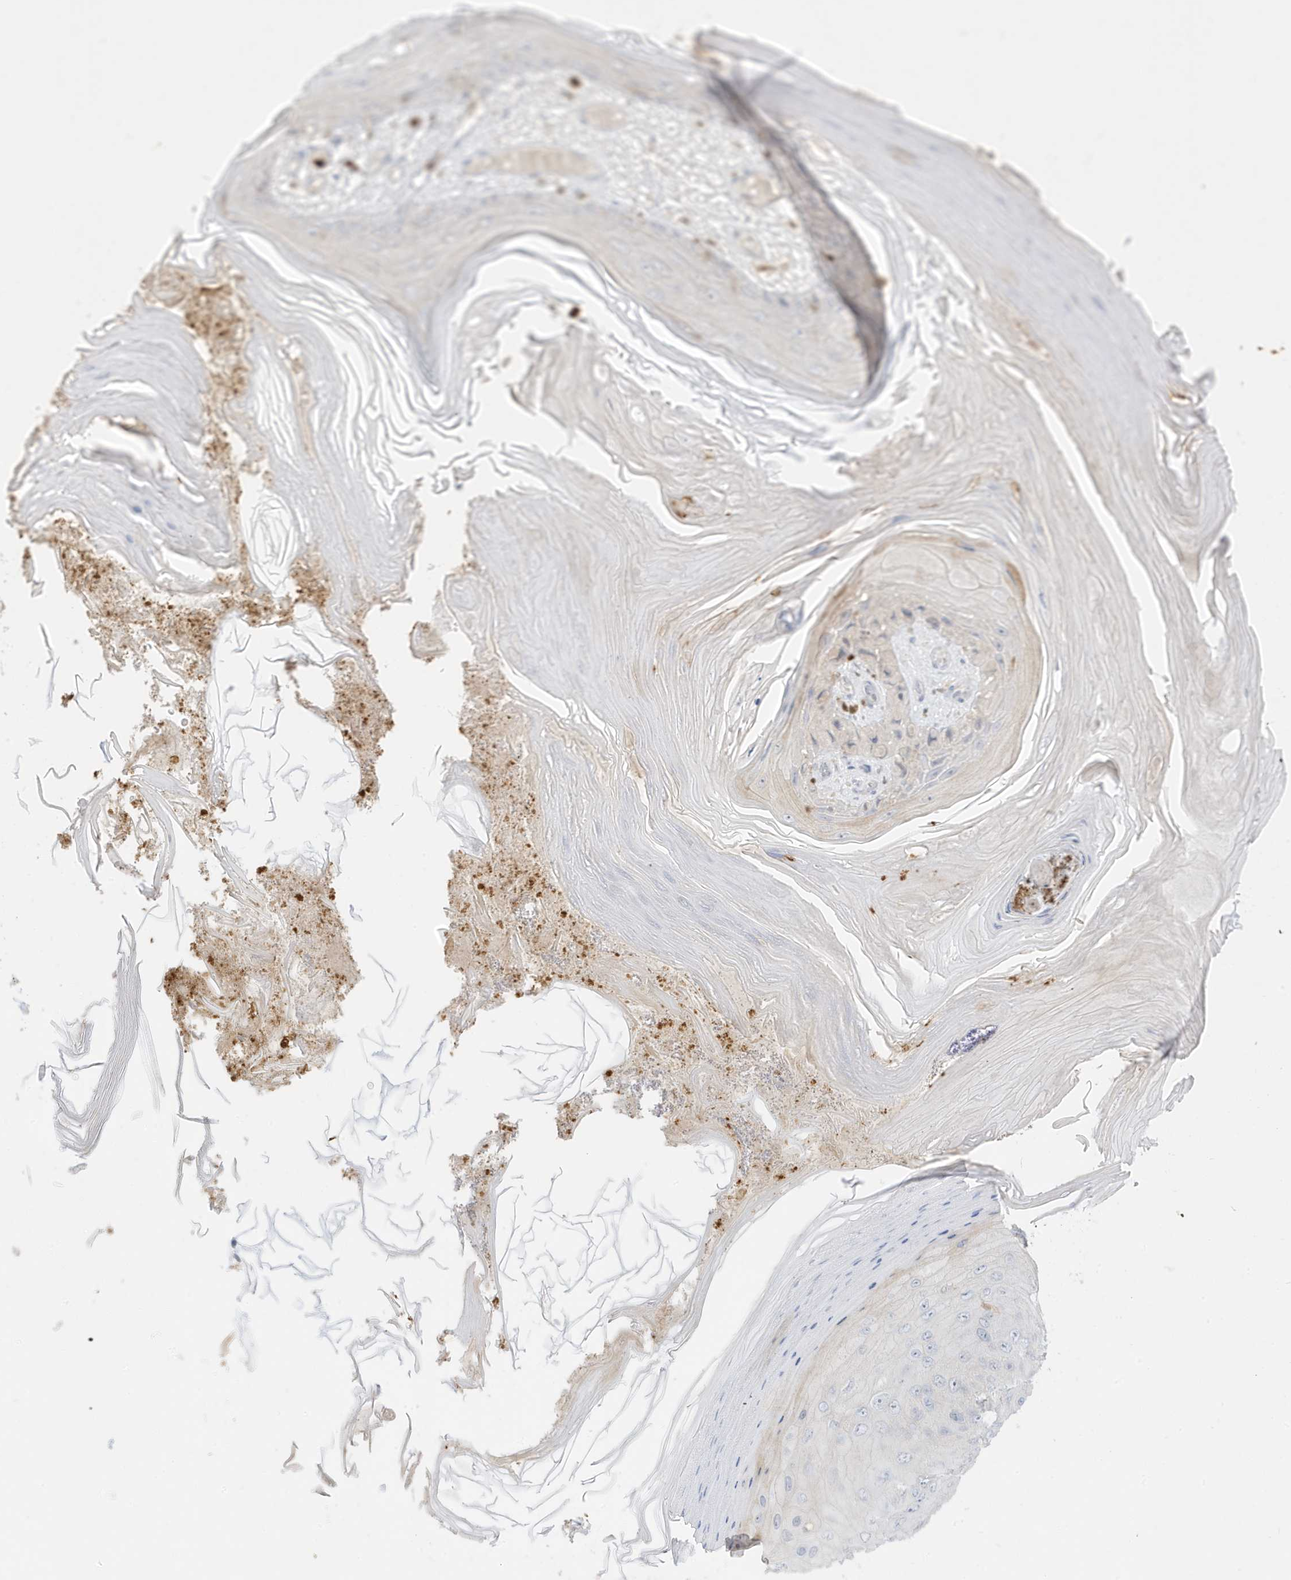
{"staining": {"intensity": "negative", "quantity": "none", "location": "none"}, "tissue": "skin cancer", "cell_type": "Tumor cells", "image_type": "cancer", "snomed": [{"axis": "morphology", "description": "Squamous cell carcinoma, NOS"}, {"axis": "topography", "description": "Skin"}], "caption": "This image is of skin squamous cell carcinoma stained with immunohistochemistry to label a protein in brown with the nuclei are counter-stained blue. There is no expression in tumor cells.", "gene": "GCA", "patient": {"sex": "female", "age": 88}}